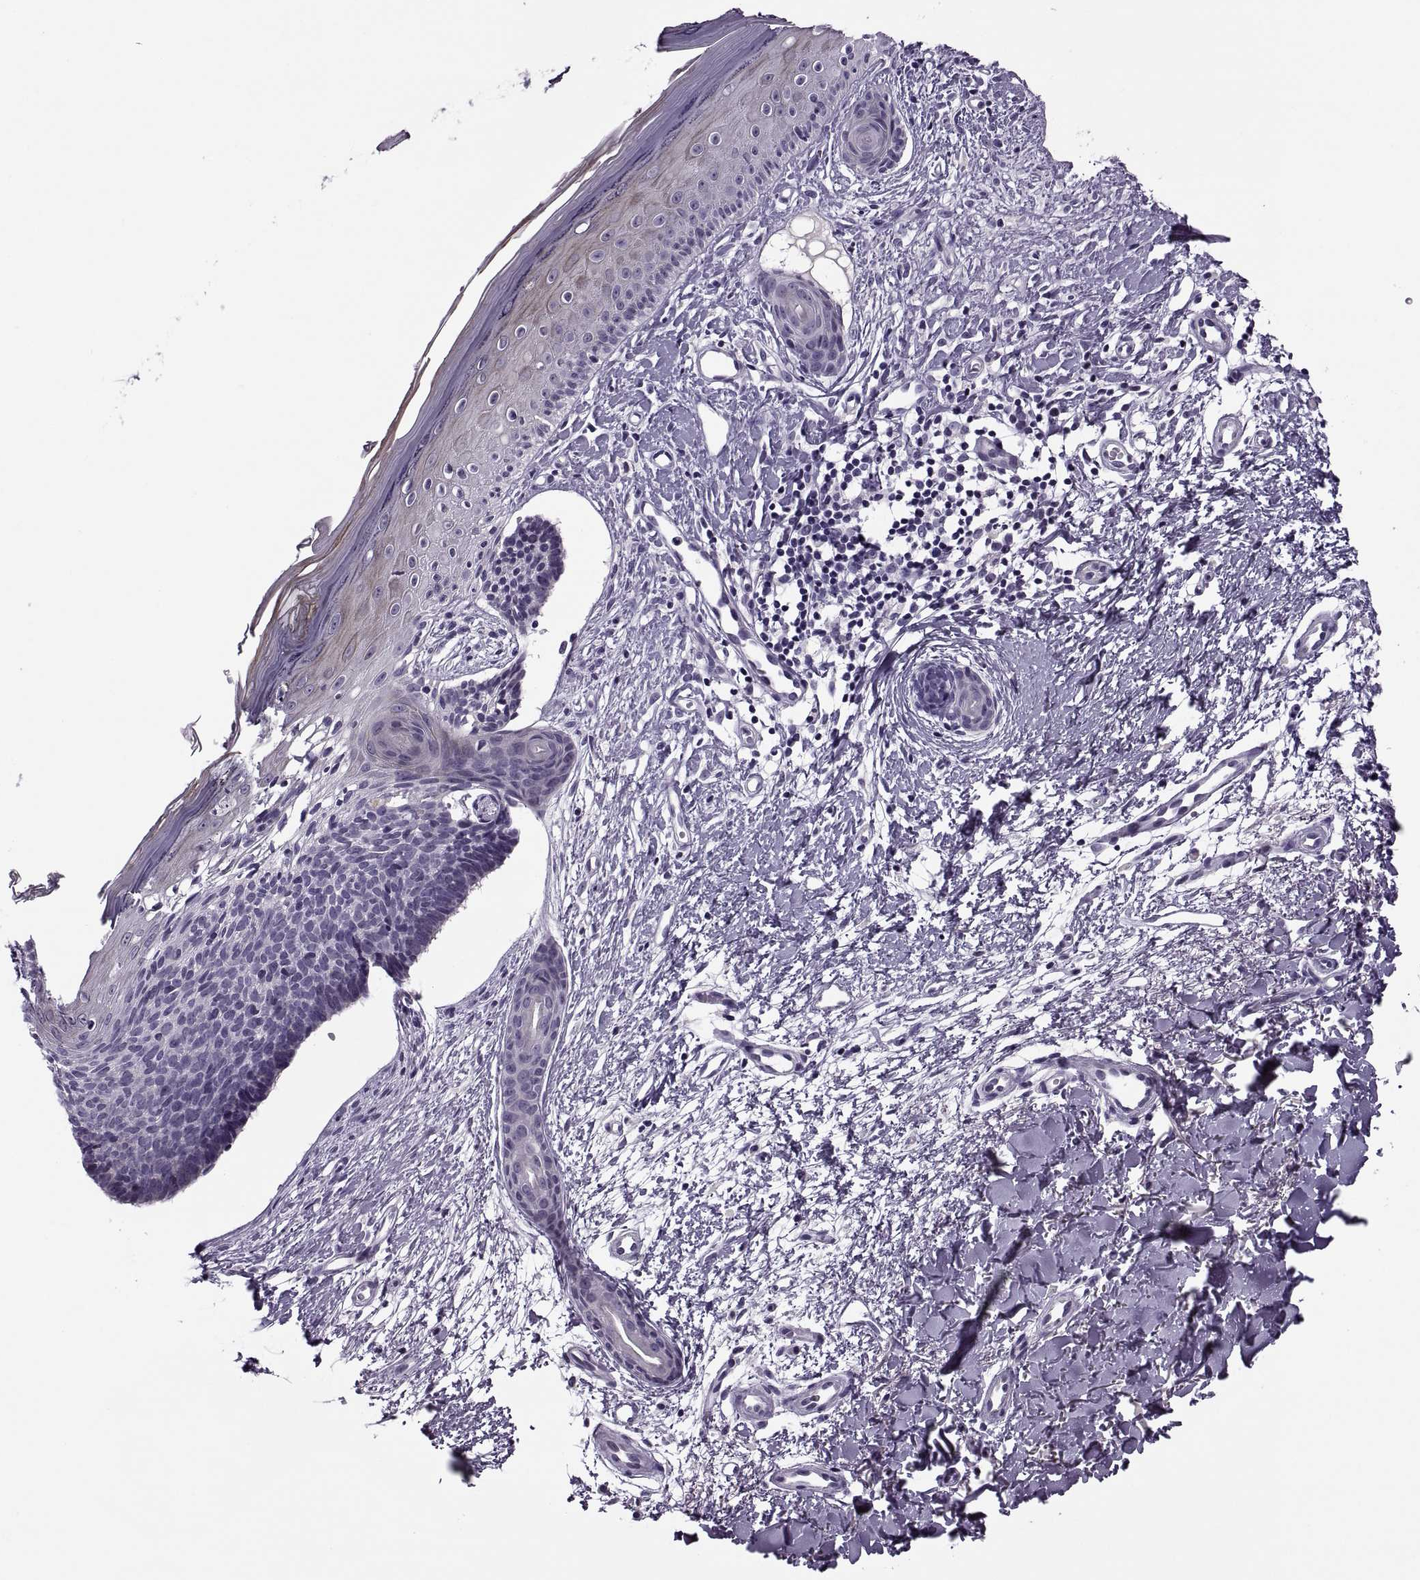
{"staining": {"intensity": "negative", "quantity": "none", "location": "none"}, "tissue": "skin cancer", "cell_type": "Tumor cells", "image_type": "cancer", "snomed": [{"axis": "morphology", "description": "Basal cell carcinoma"}, {"axis": "topography", "description": "Skin"}], "caption": "Tumor cells show no significant staining in skin cancer. The staining is performed using DAB brown chromogen with nuclei counter-stained in using hematoxylin.", "gene": "MAGEB1", "patient": {"sex": "male", "age": 51}}